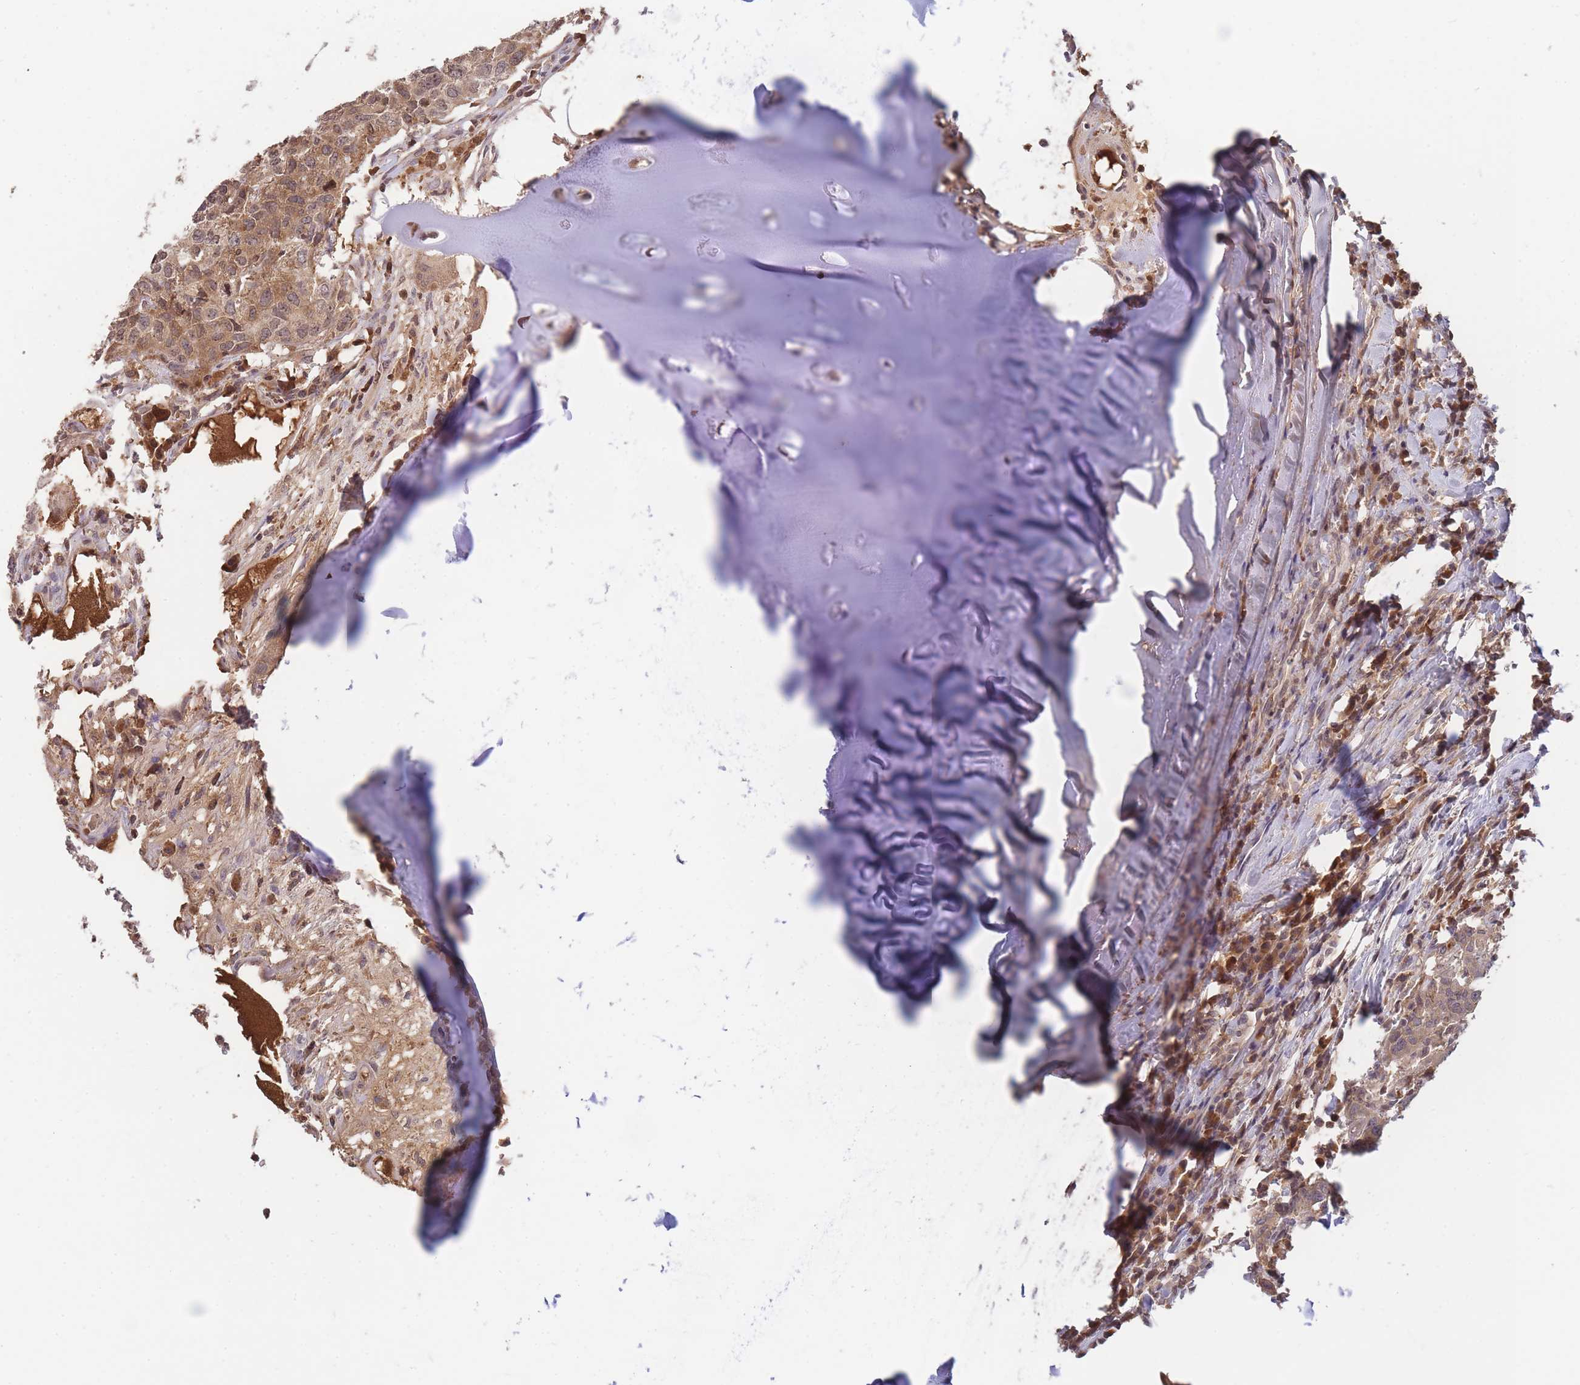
{"staining": {"intensity": "moderate", "quantity": "25%-75%", "location": "cytoplasmic/membranous"}, "tissue": "head and neck cancer", "cell_type": "Tumor cells", "image_type": "cancer", "snomed": [{"axis": "morphology", "description": "Normal tissue, NOS"}, {"axis": "morphology", "description": "Squamous cell carcinoma, NOS"}, {"axis": "topography", "description": "Skeletal muscle"}, {"axis": "topography", "description": "Vascular tissue"}, {"axis": "topography", "description": "Peripheral nerve tissue"}, {"axis": "topography", "description": "Head-Neck"}], "caption": "An immunohistochemistry (IHC) histopathology image of tumor tissue is shown. Protein staining in brown labels moderate cytoplasmic/membranous positivity in squamous cell carcinoma (head and neck) within tumor cells.", "gene": "RALGDS", "patient": {"sex": "male", "age": 66}}